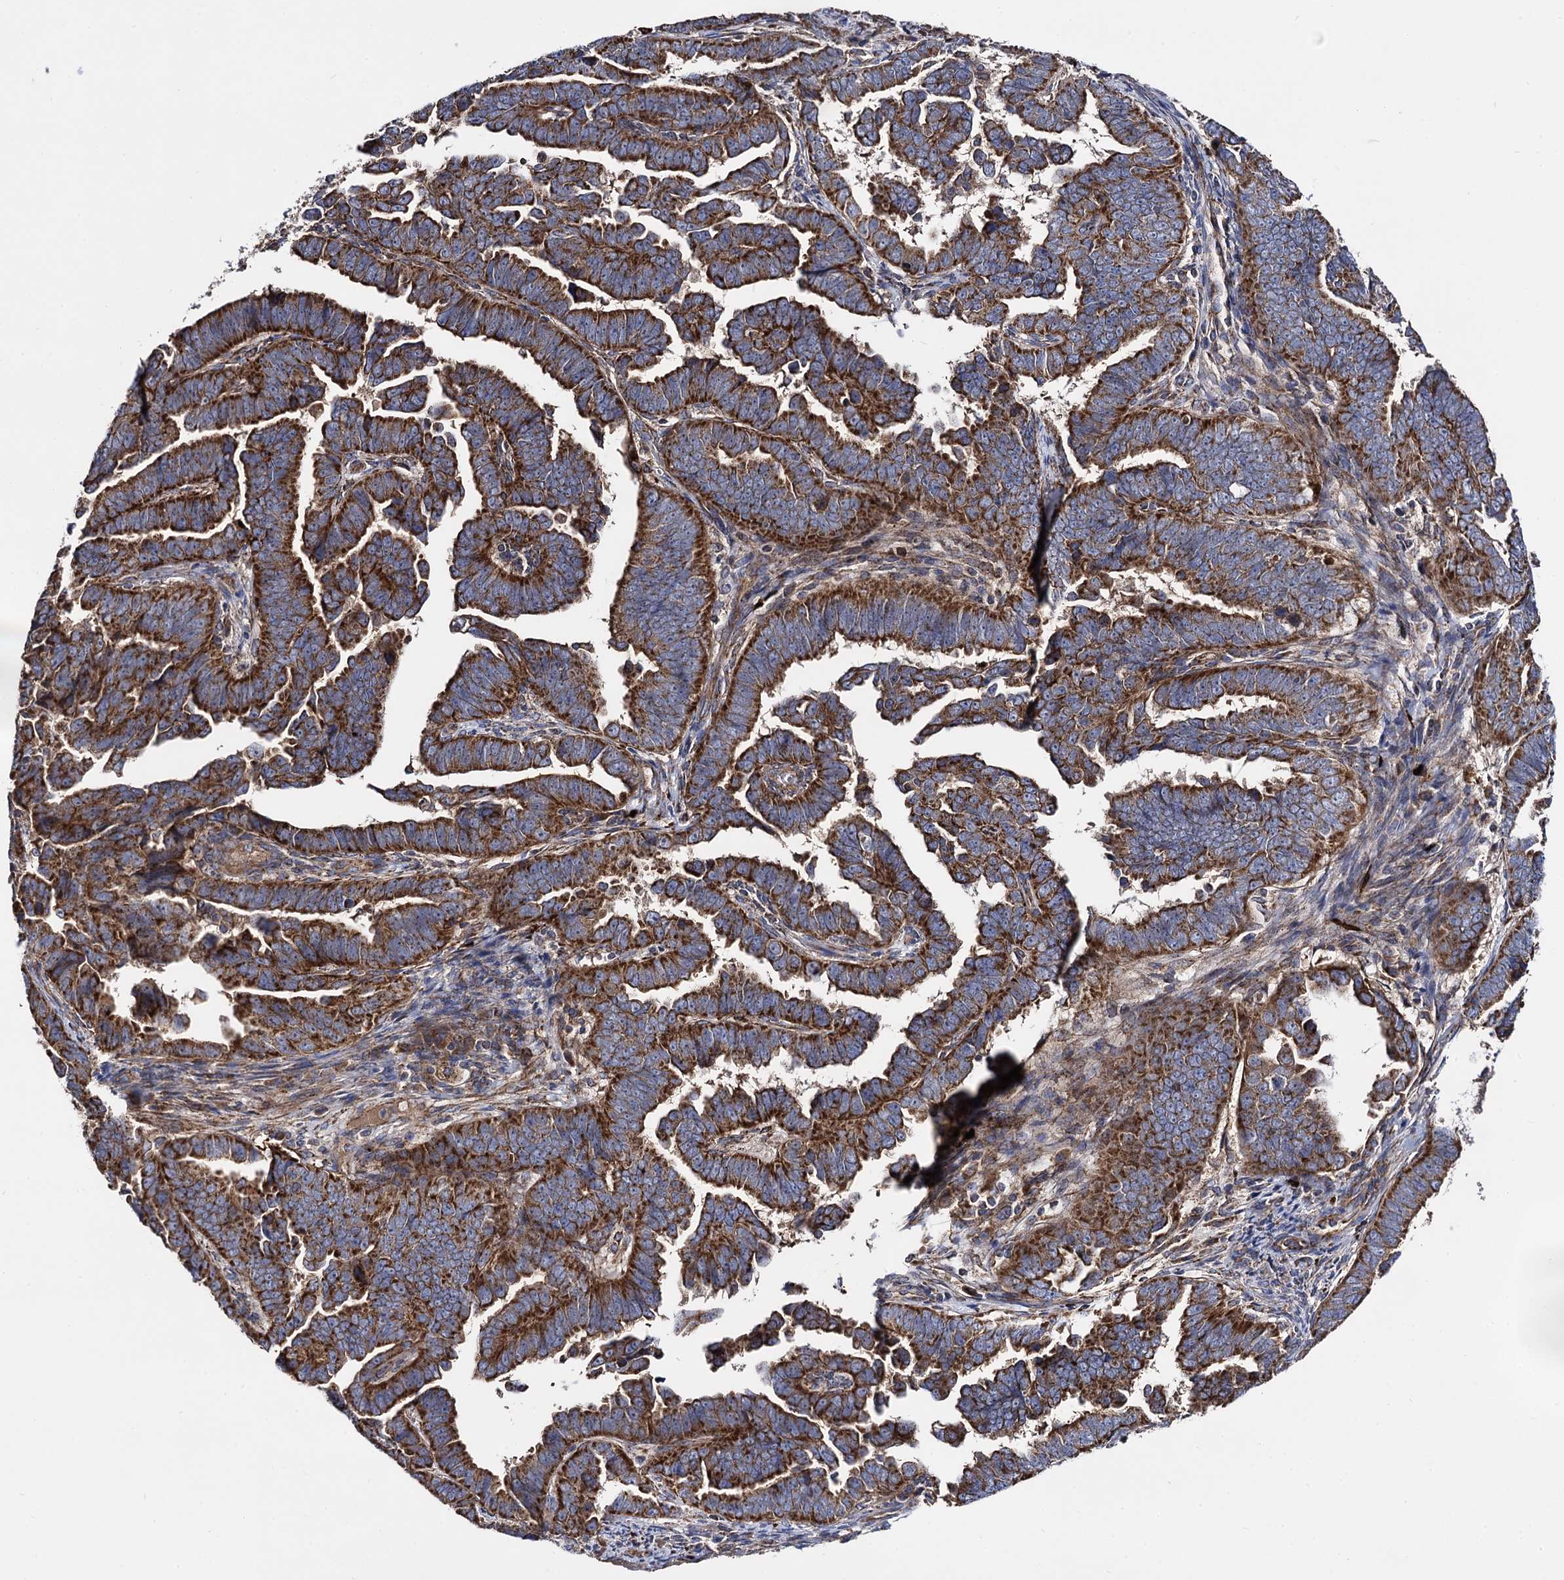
{"staining": {"intensity": "strong", "quantity": ">75%", "location": "cytoplasmic/membranous"}, "tissue": "endometrial cancer", "cell_type": "Tumor cells", "image_type": "cancer", "snomed": [{"axis": "morphology", "description": "Adenocarcinoma, NOS"}, {"axis": "topography", "description": "Endometrium"}], "caption": "DAB (3,3'-diaminobenzidine) immunohistochemical staining of human endometrial adenocarcinoma displays strong cytoplasmic/membranous protein staining in about >75% of tumor cells.", "gene": "IQCH", "patient": {"sex": "female", "age": 75}}